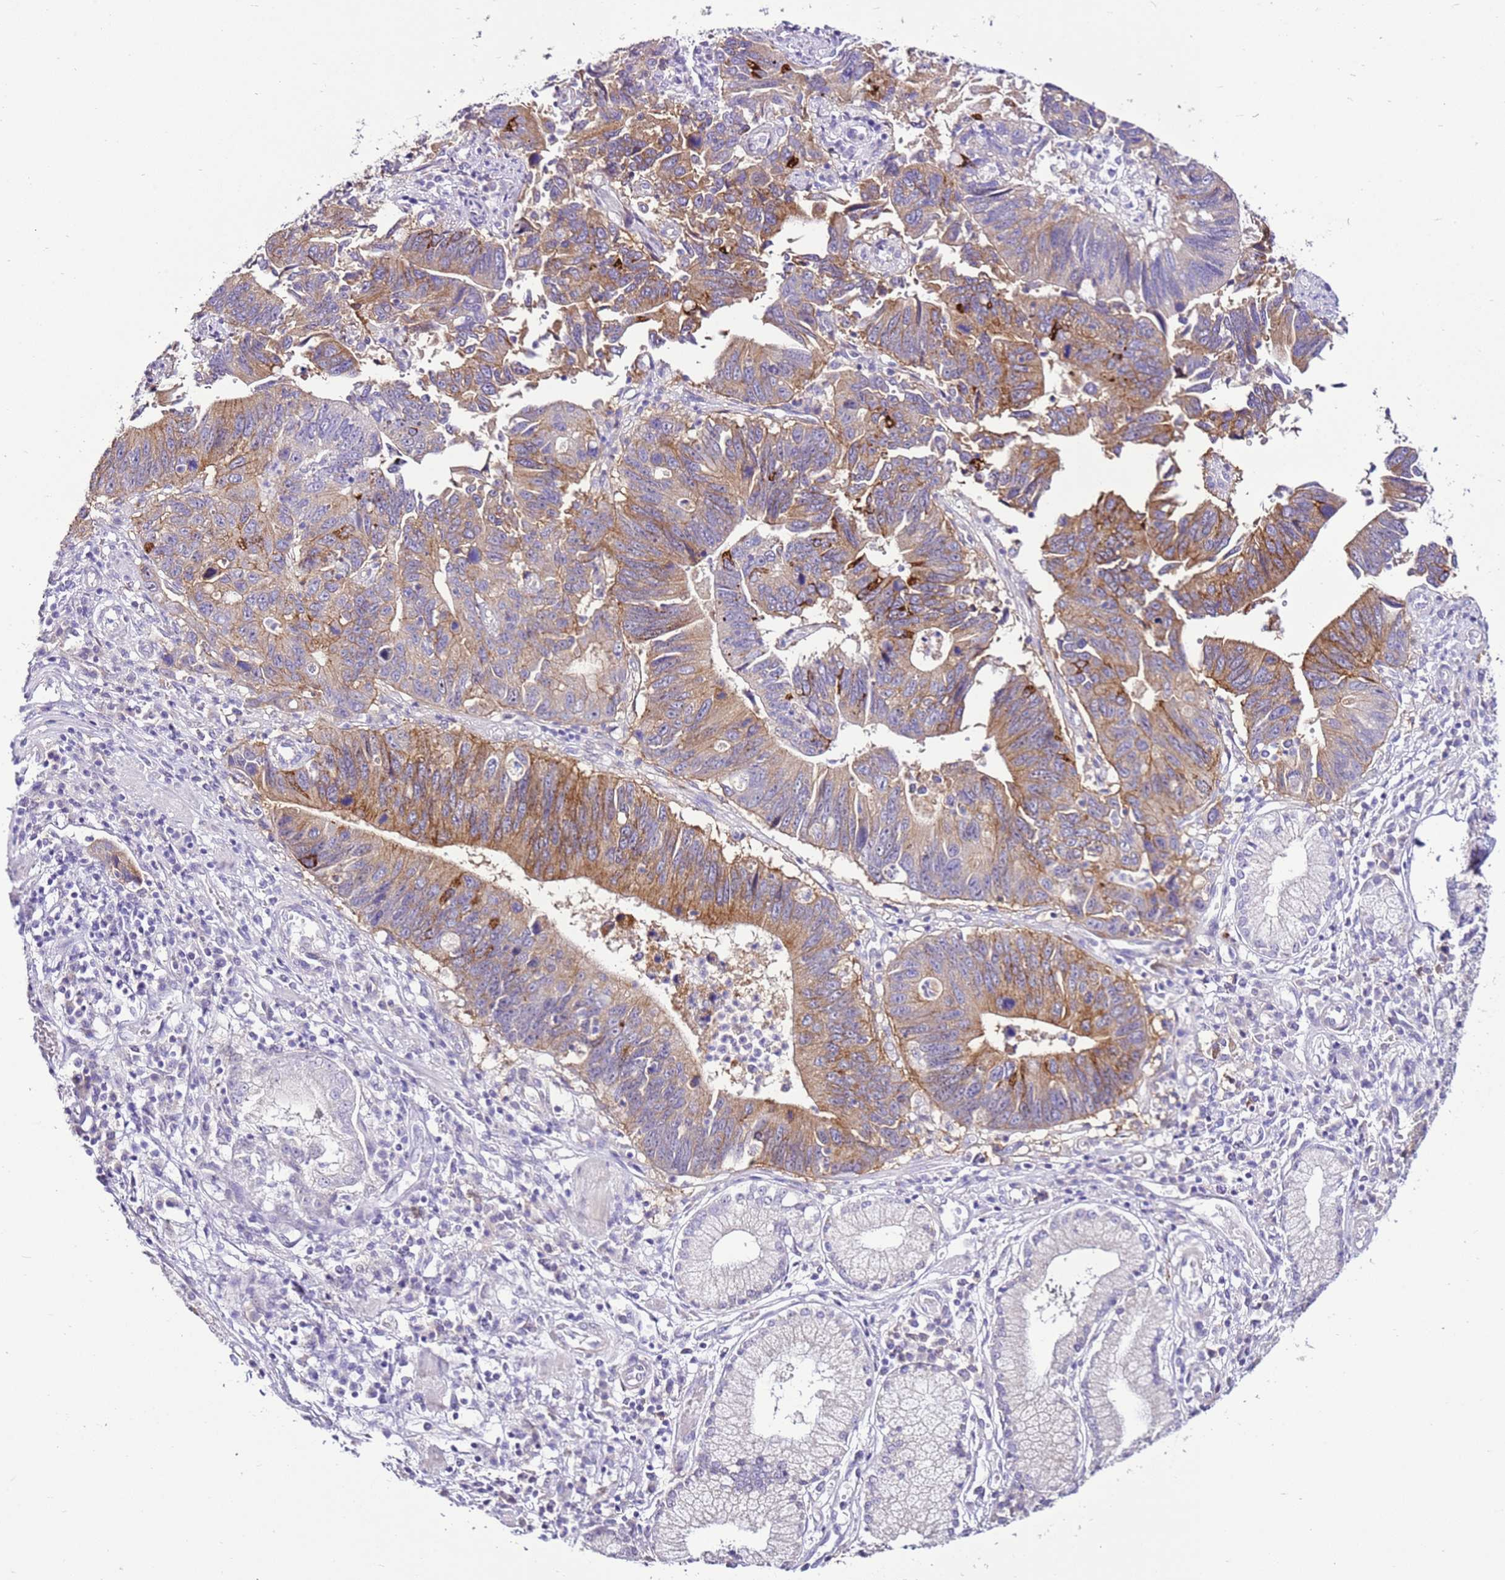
{"staining": {"intensity": "moderate", "quantity": ">75%", "location": "cytoplasmic/membranous"}, "tissue": "stomach cancer", "cell_type": "Tumor cells", "image_type": "cancer", "snomed": [{"axis": "morphology", "description": "Adenocarcinoma, NOS"}, {"axis": "topography", "description": "Stomach"}], "caption": "A high-resolution micrograph shows IHC staining of stomach adenocarcinoma, which exhibits moderate cytoplasmic/membranous positivity in approximately >75% of tumor cells.", "gene": "SLC38A5", "patient": {"sex": "male", "age": 59}}